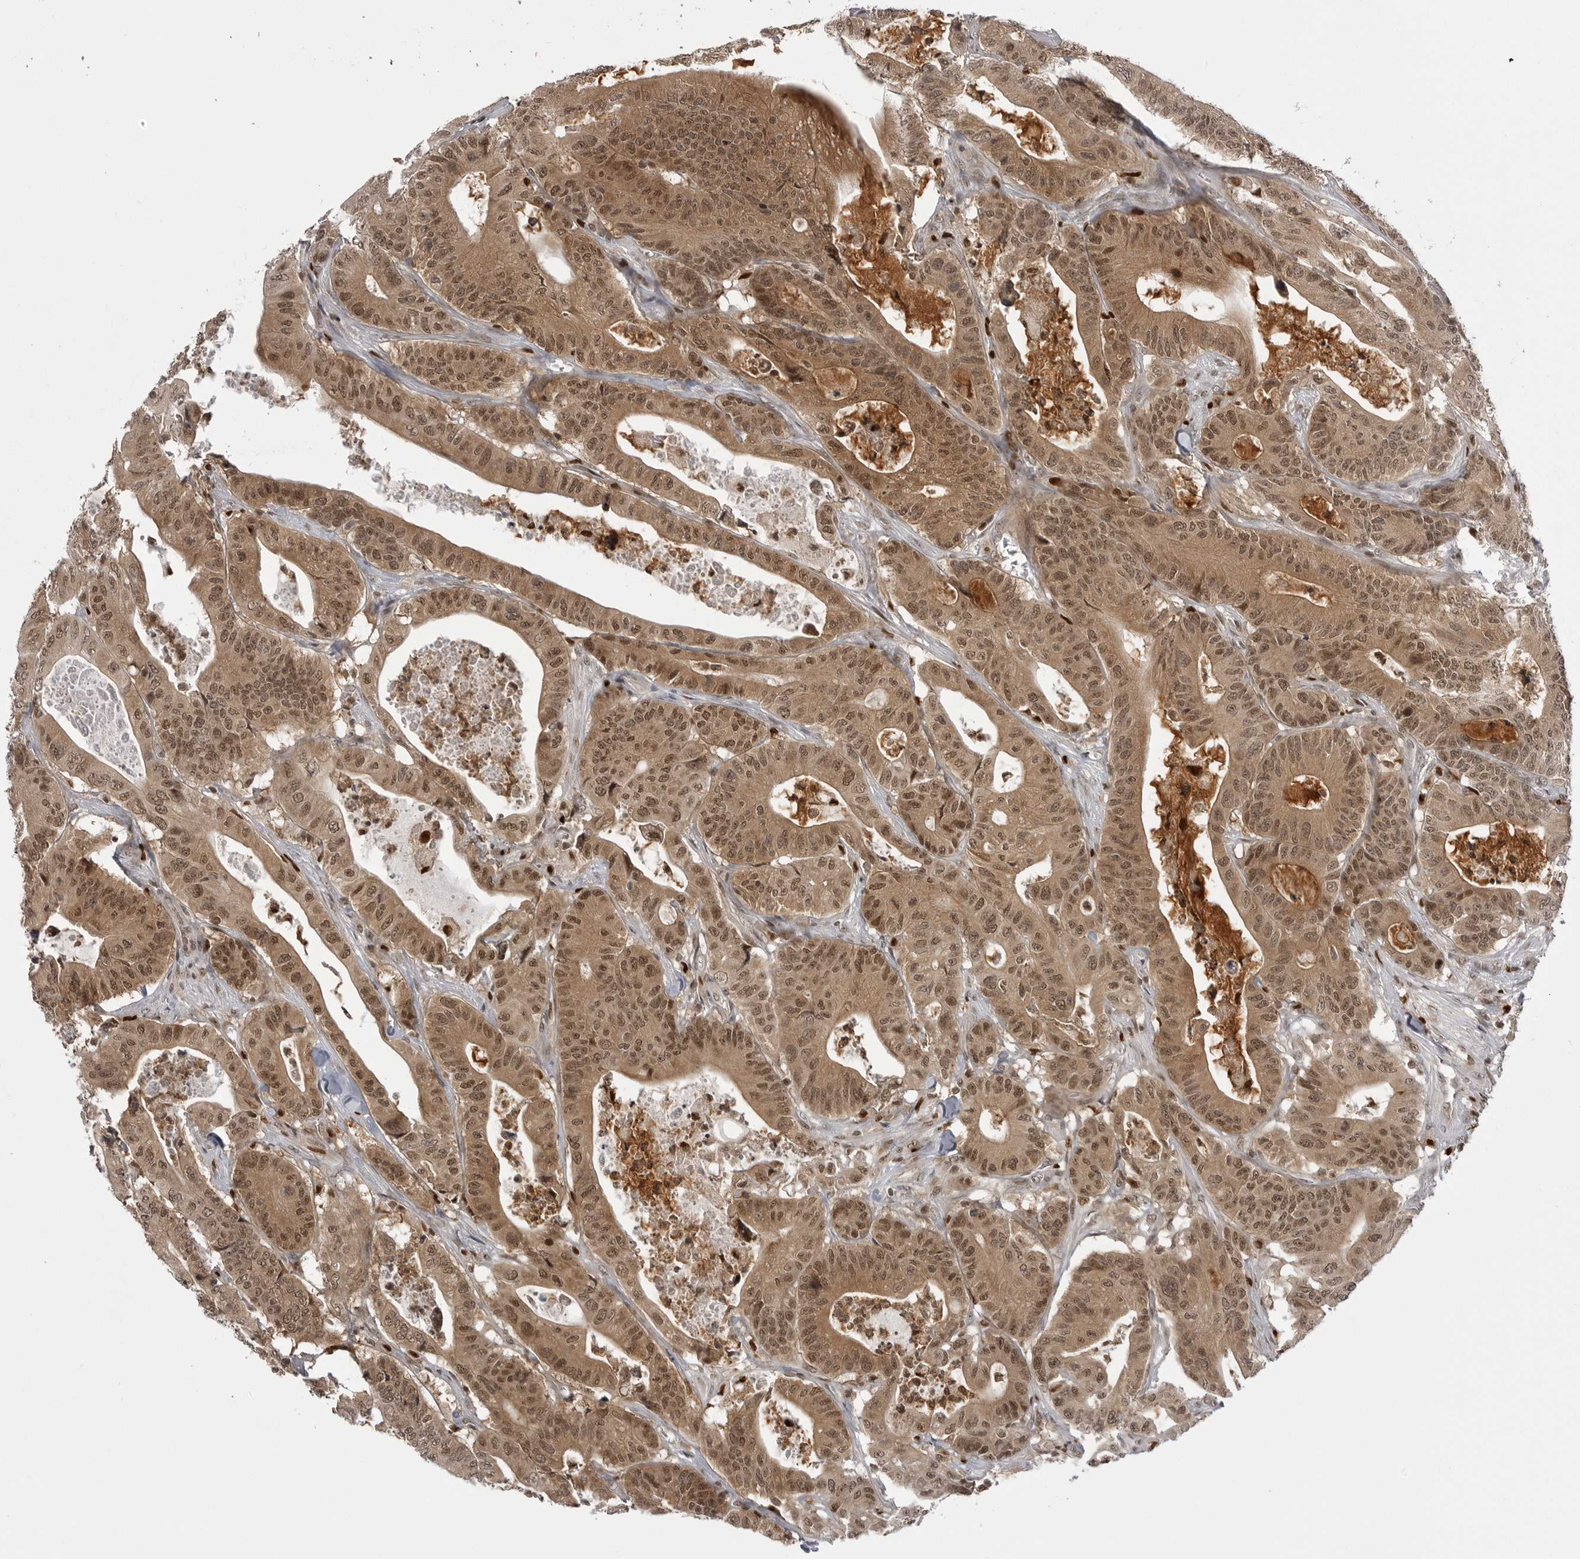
{"staining": {"intensity": "moderate", "quantity": ">75%", "location": "cytoplasmic/membranous,nuclear"}, "tissue": "colorectal cancer", "cell_type": "Tumor cells", "image_type": "cancer", "snomed": [{"axis": "morphology", "description": "Adenocarcinoma, NOS"}, {"axis": "topography", "description": "Colon"}], "caption": "Tumor cells show medium levels of moderate cytoplasmic/membranous and nuclear staining in approximately >75% of cells in human colorectal cancer (adenocarcinoma). The staining is performed using DAB (3,3'-diaminobenzidine) brown chromogen to label protein expression. The nuclei are counter-stained blue using hematoxylin.", "gene": "PTK2B", "patient": {"sex": "female", "age": 84}}